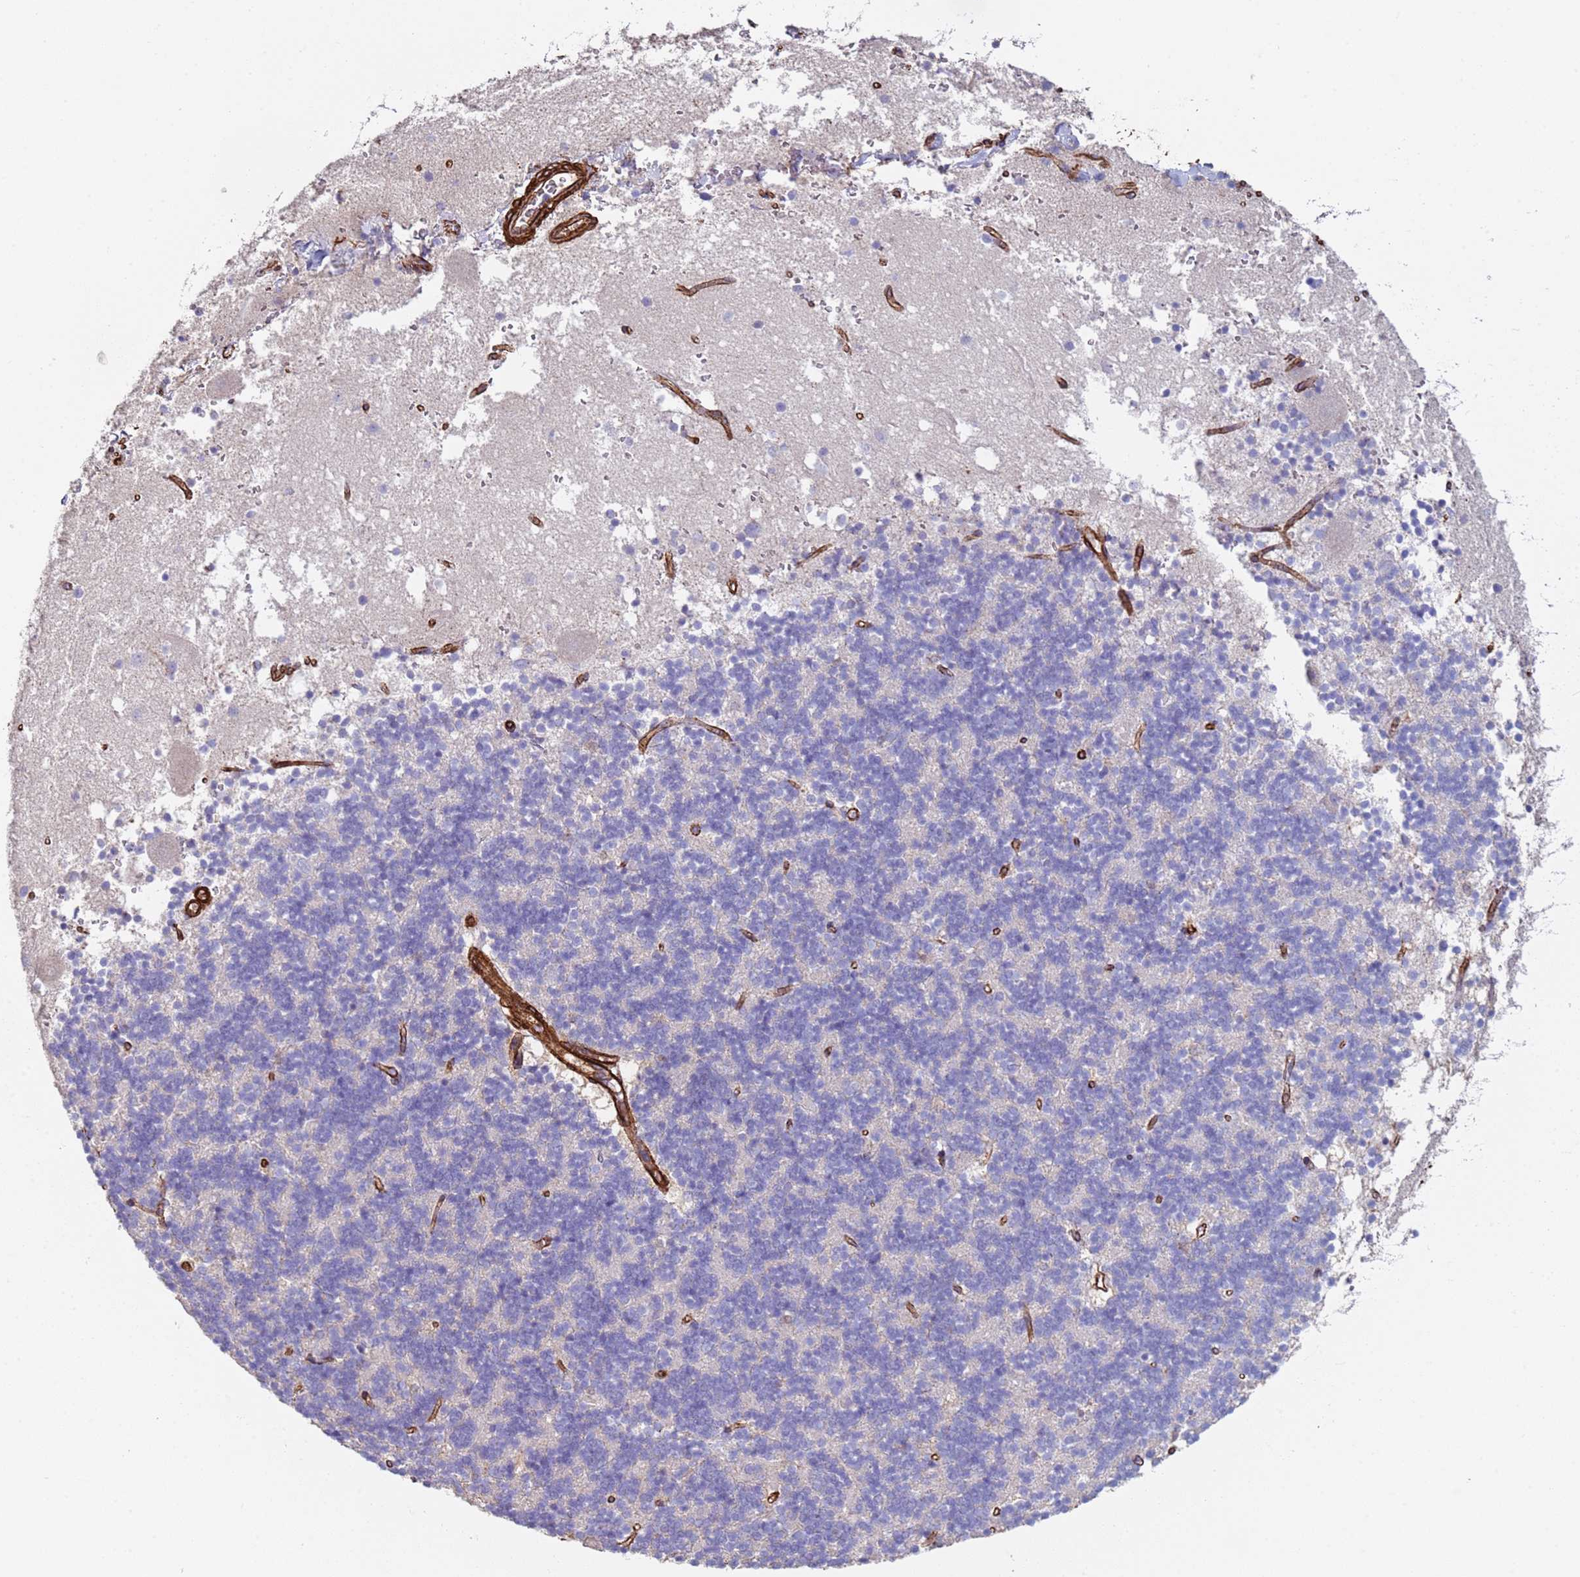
{"staining": {"intensity": "negative", "quantity": "none", "location": "none"}, "tissue": "cerebellum", "cell_type": "Cells in granular layer", "image_type": "normal", "snomed": [{"axis": "morphology", "description": "Normal tissue, NOS"}, {"axis": "topography", "description": "Cerebellum"}], "caption": "Histopathology image shows no protein positivity in cells in granular layer of normal cerebellum.", "gene": "GASK1A", "patient": {"sex": "male", "age": 54}}